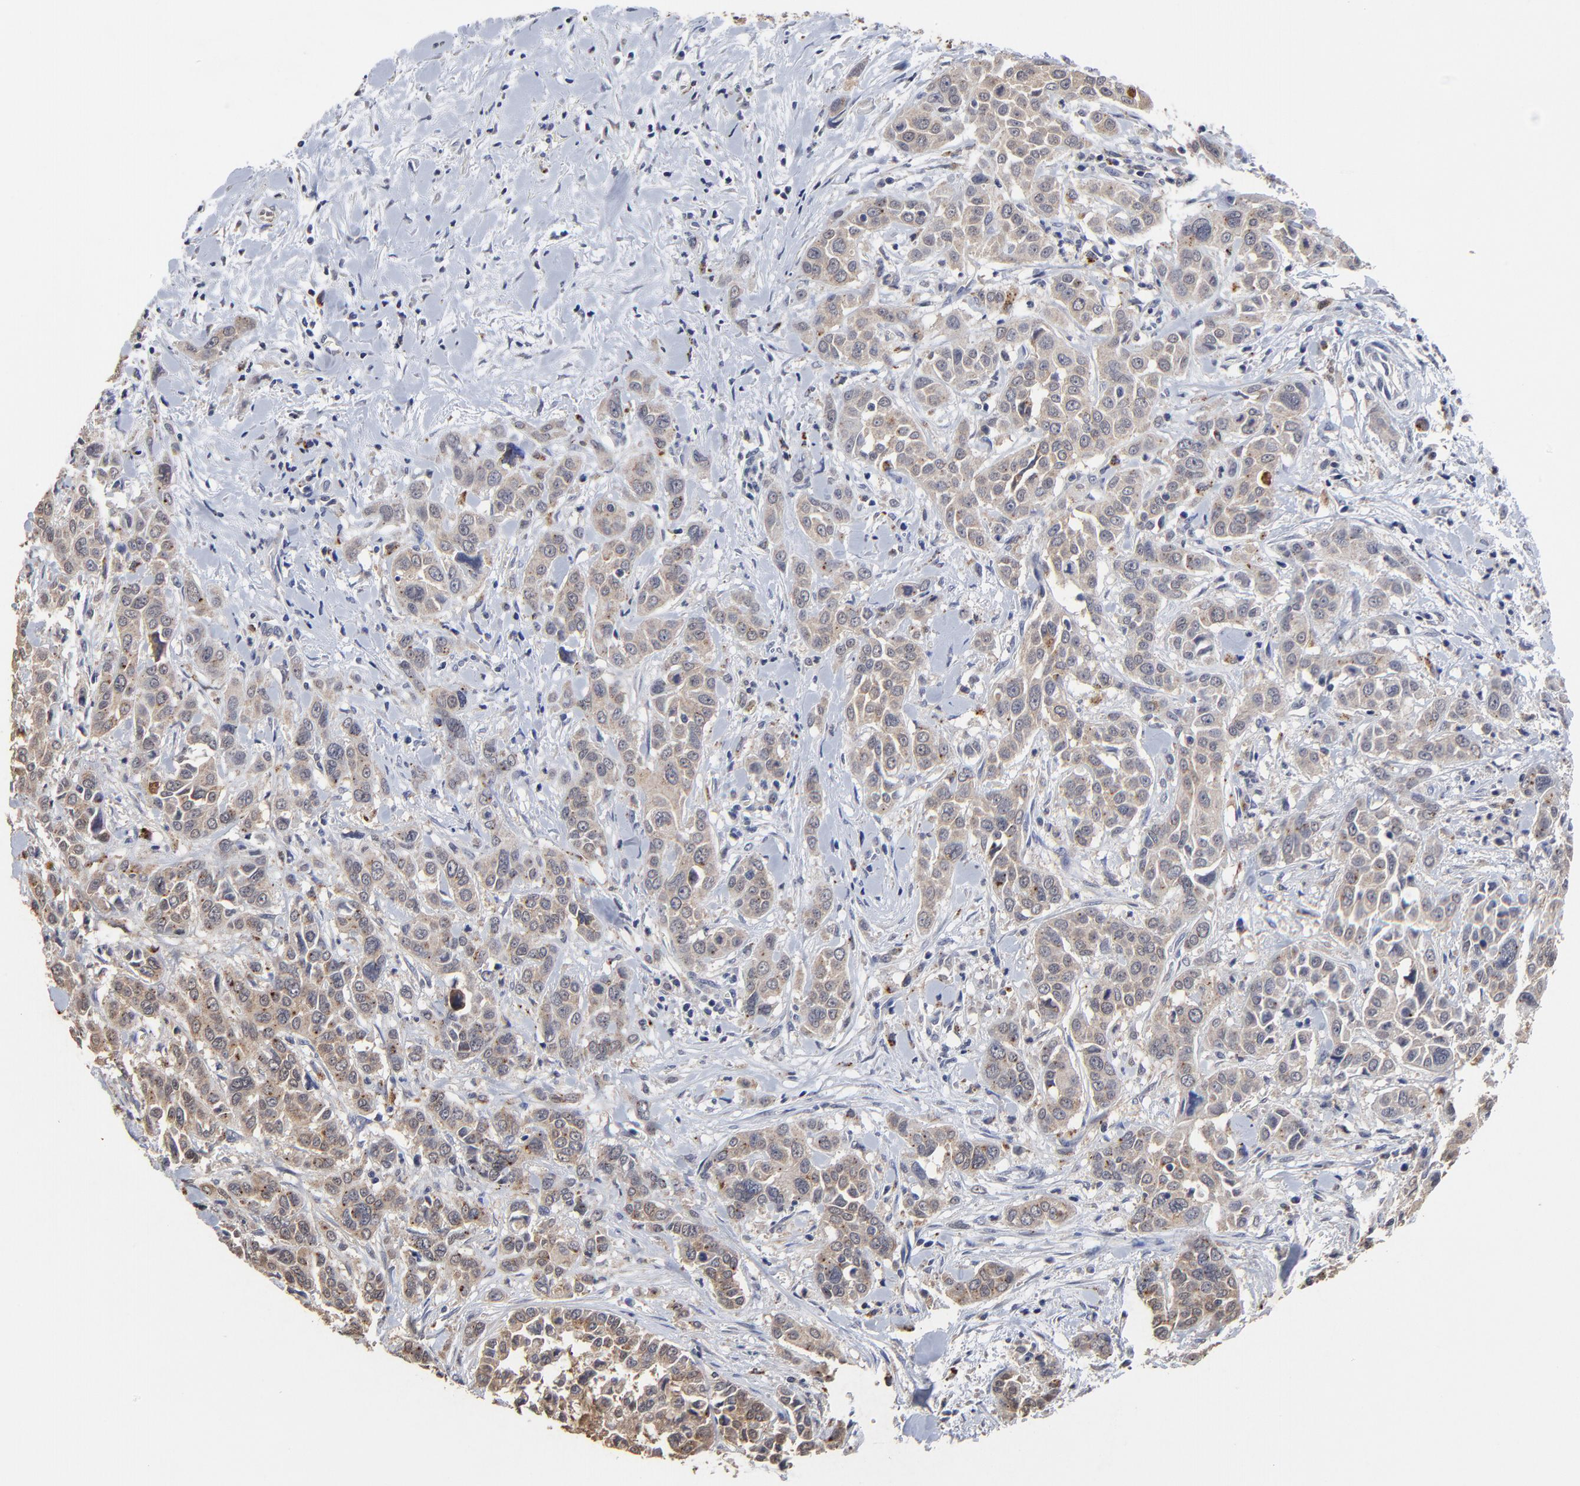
{"staining": {"intensity": "moderate", "quantity": ">75%", "location": "cytoplasmic/membranous"}, "tissue": "pancreatic cancer", "cell_type": "Tumor cells", "image_type": "cancer", "snomed": [{"axis": "morphology", "description": "Adenocarcinoma, NOS"}, {"axis": "topography", "description": "Pancreas"}], "caption": "Immunohistochemical staining of human adenocarcinoma (pancreatic) exhibits moderate cytoplasmic/membranous protein staining in about >75% of tumor cells.", "gene": "LGALS3", "patient": {"sex": "female", "age": 52}}